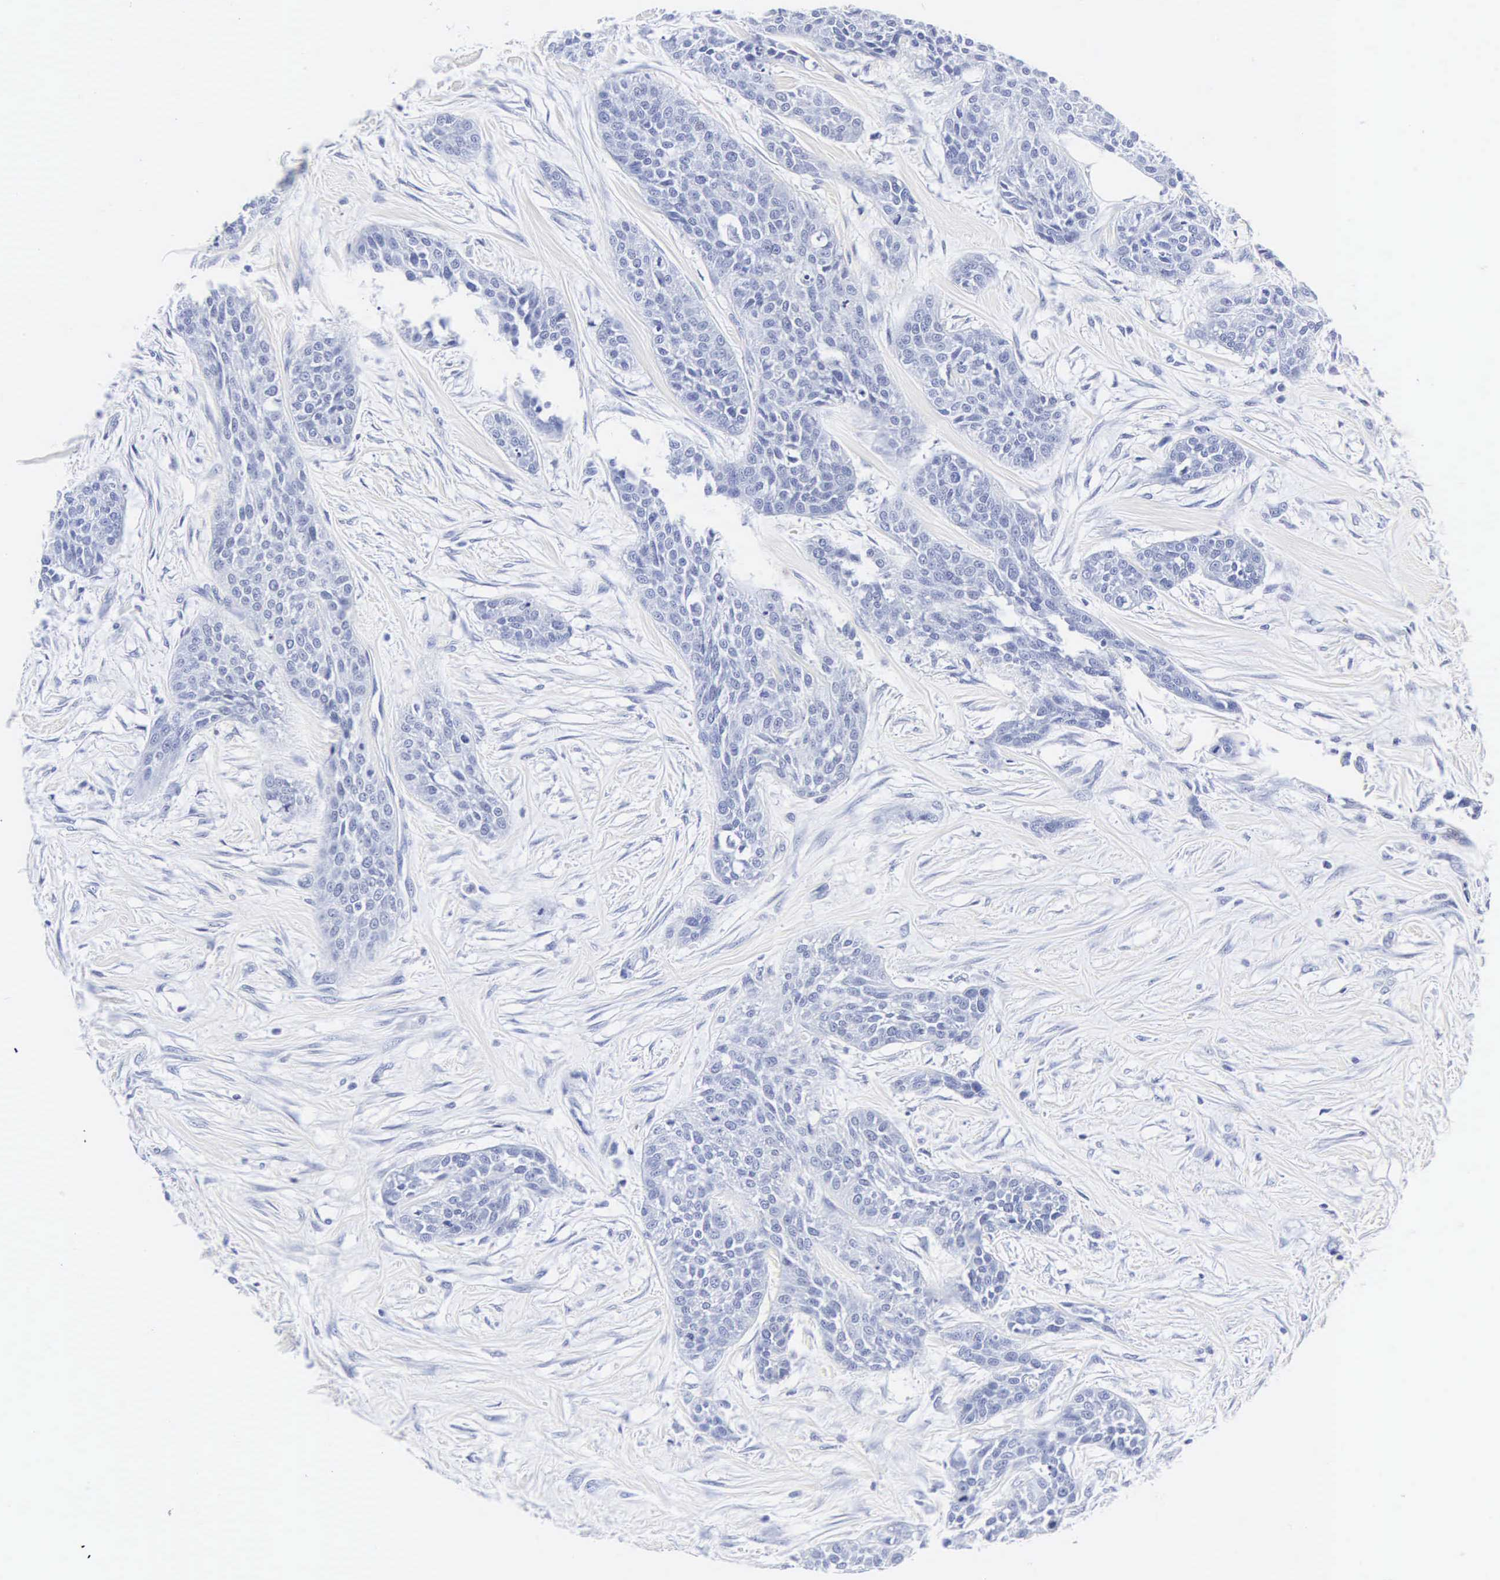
{"staining": {"intensity": "negative", "quantity": "none", "location": "none"}, "tissue": "urothelial cancer", "cell_type": "Tumor cells", "image_type": "cancer", "snomed": [{"axis": "morphology", "description": "Urothelial carcinoma, High grade"}, {"axis": "topography", "description": "Urinary bladder"}], "caption": "Immunohistochemistry image of human urothelial carcinoma (high-grade) stained for a protein (brown), which reveals no expression in tumor cells.", "gene": "INS", "patient": {"sex": "male", "age": 56}}